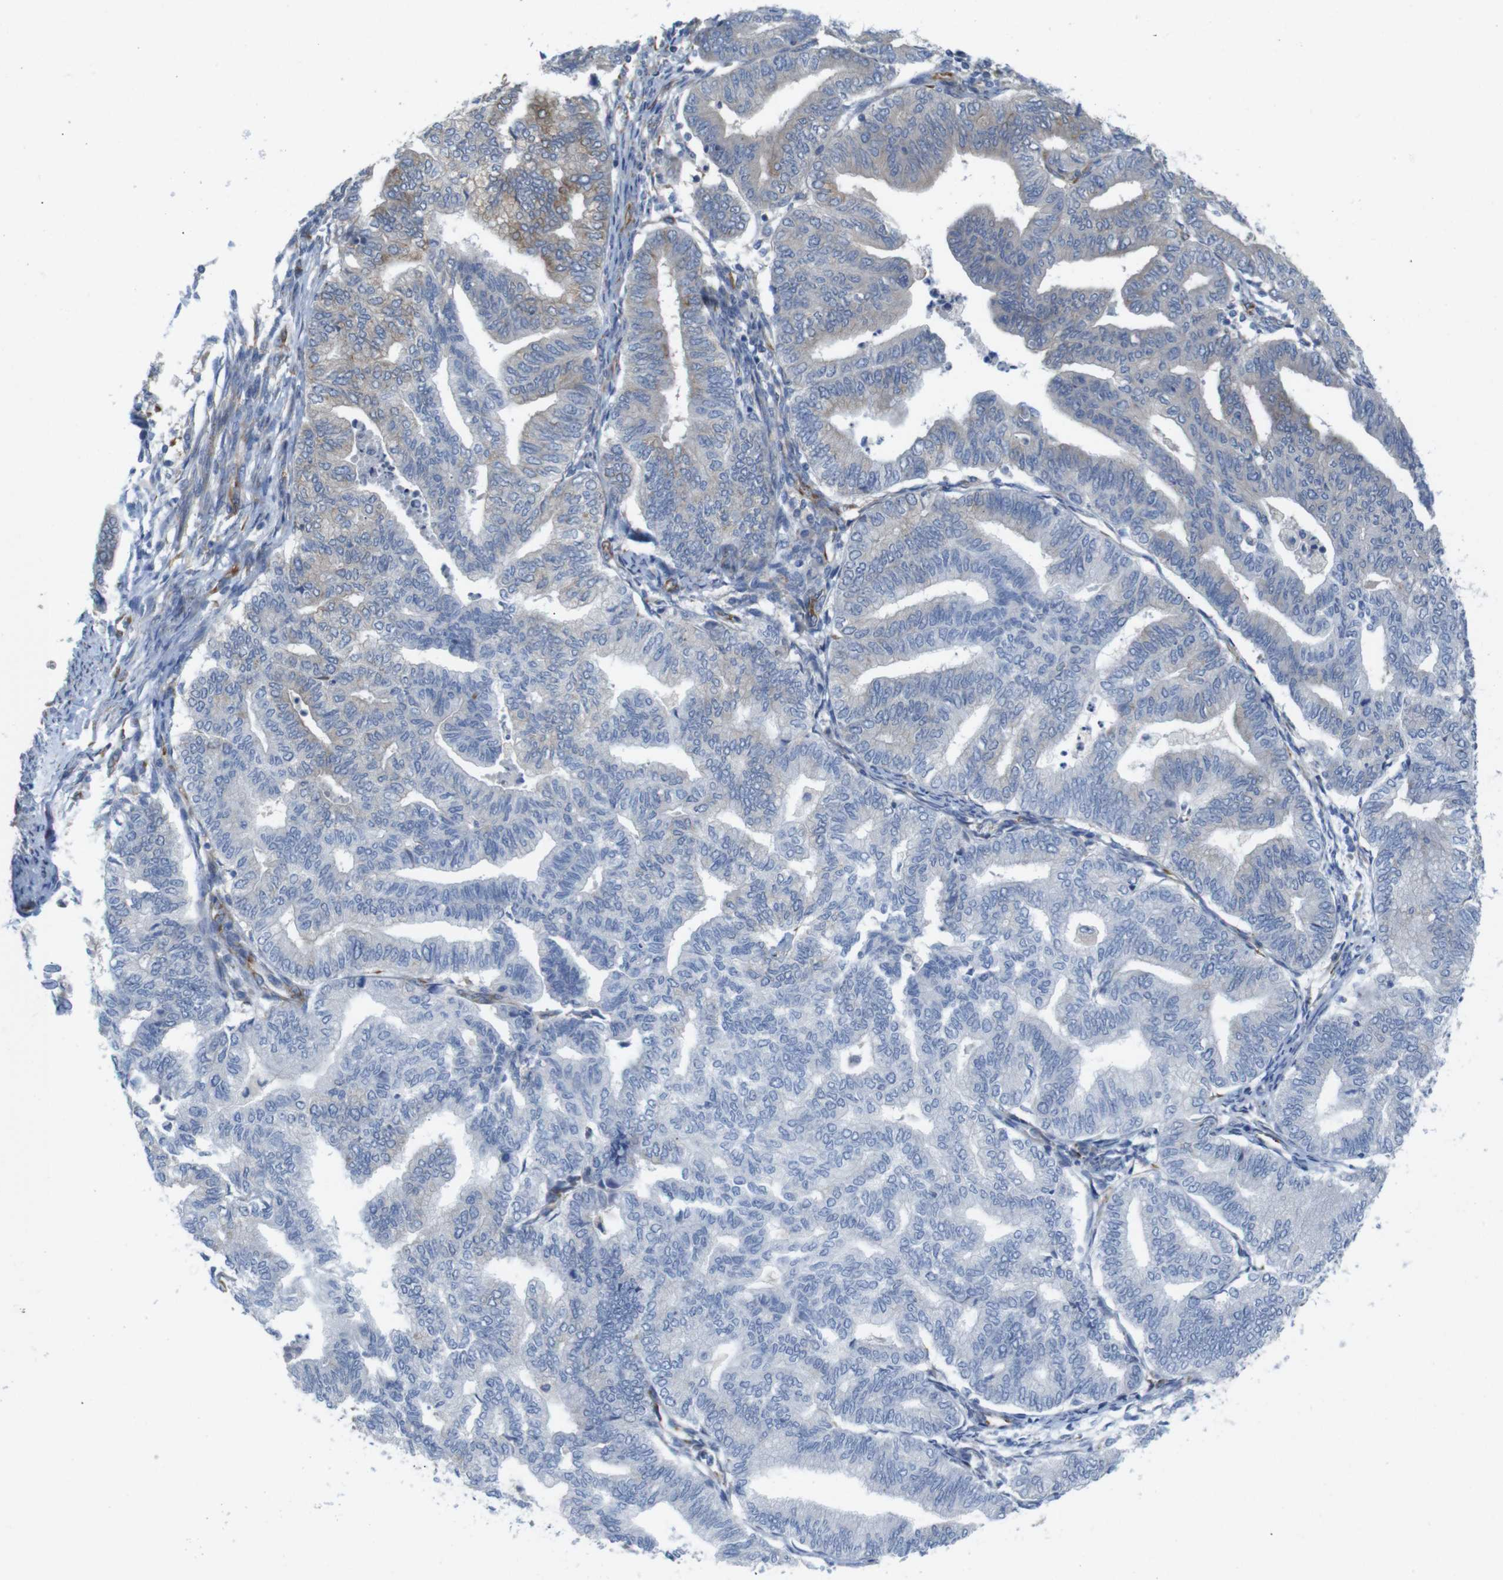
{"staining": {"intensity": "moderate", "quantity": "25%-75%", "location": "cytoplasmic/membranous"}, "tissue": "endometrial cancer", "cell_type": "Tumor cells", "image_type": "cancer", "snomed": [{"axis": "morphology", "description": "Adenocarcinoma, NOS"}, {"axis": "topography", "description": "Endometrium"}], "caption": "Protein expression analysis of human endometrial cancer (adenocarcinoma) reveals moderate cytoplasmic/membranous expression in about 25%-75% of tumor cells. (DAB (3,3'-diaminobenzidine) = brown stain, brightfield microscopy at high magnification).", "gene": "PCNX2", "patient": {"sex": "female", "age": 79}}